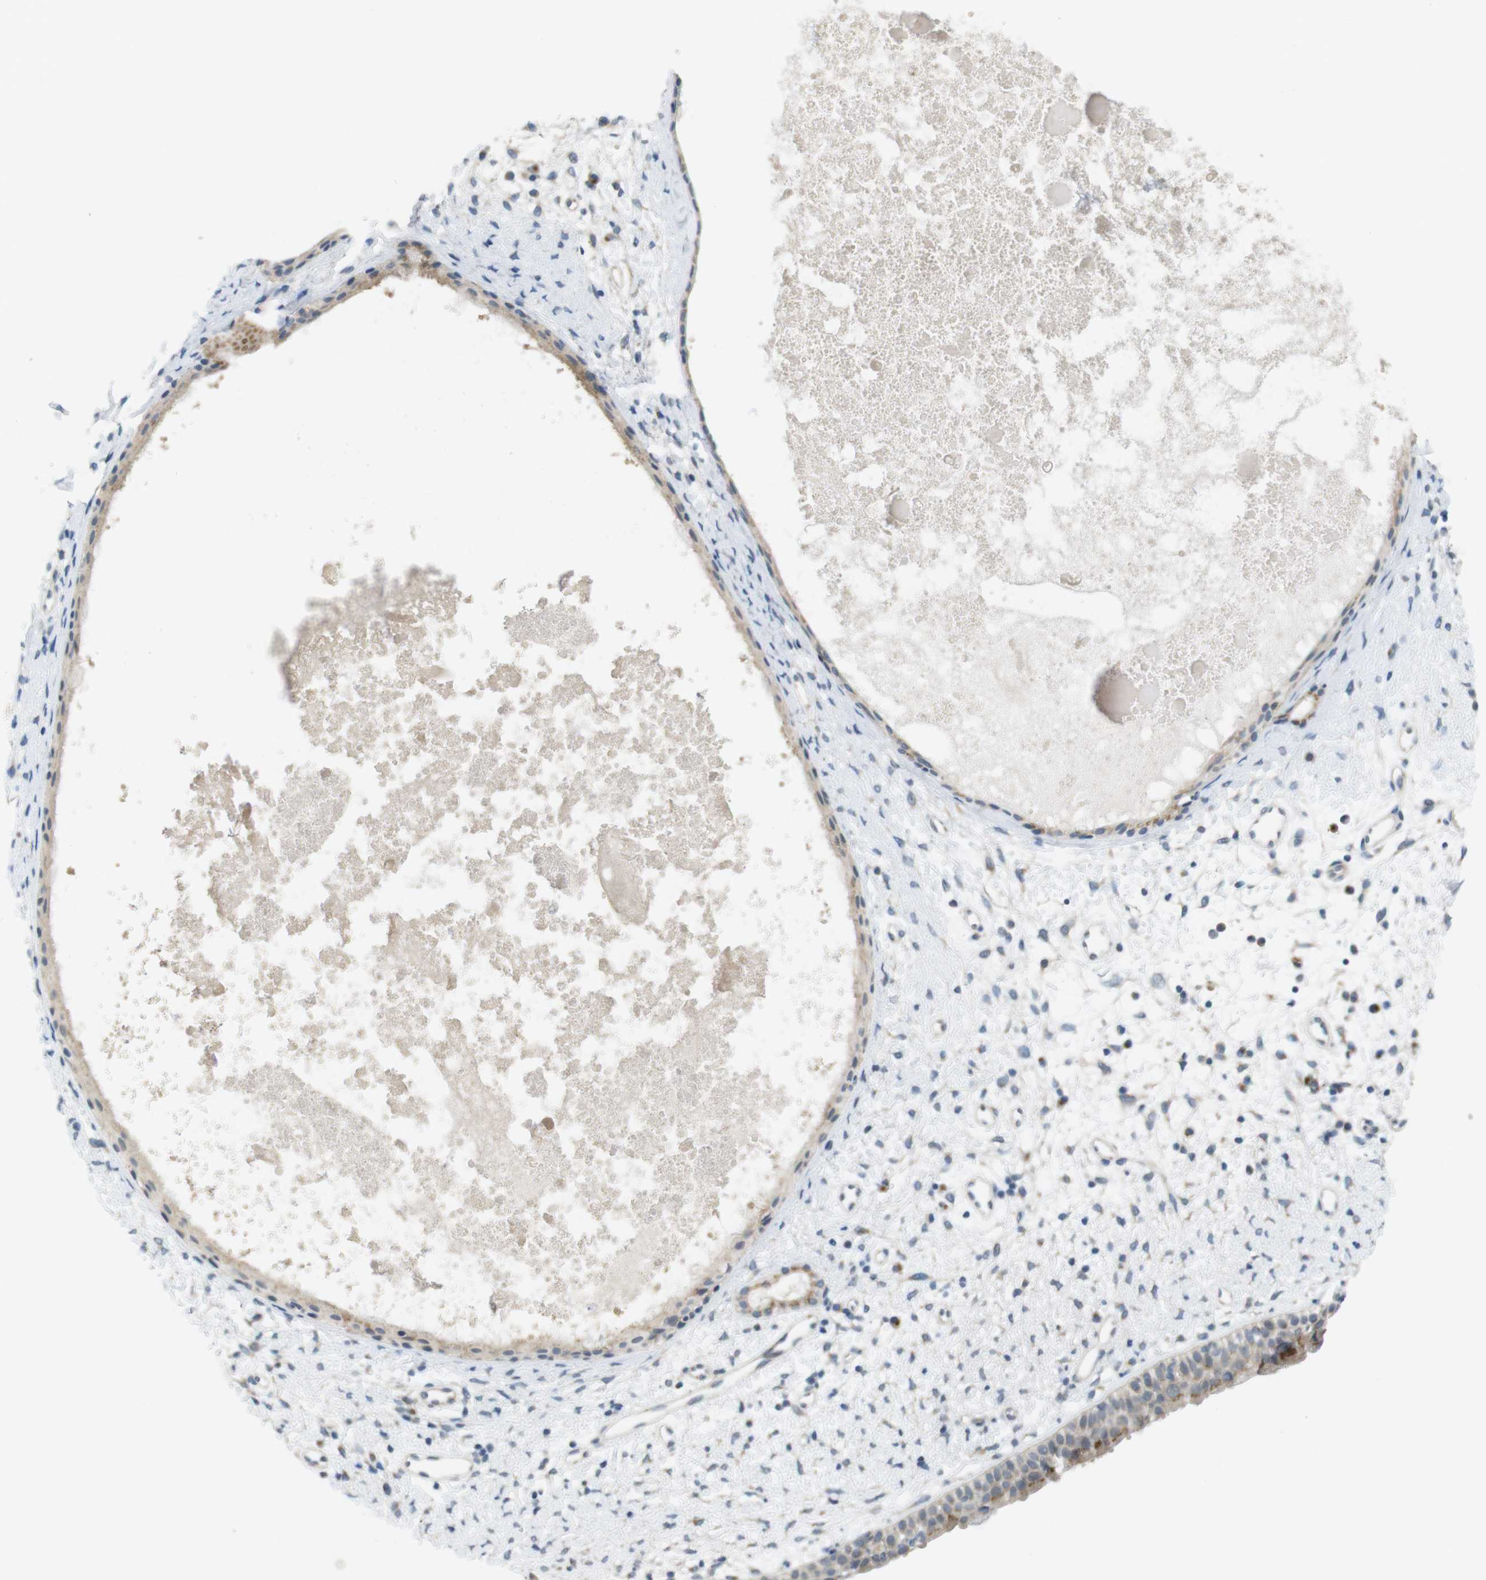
{"staining": {"intensity": "moderate", "quantity": "25%-75%", "location": "cytoplasmic/membranous"}, "tissue": "nasopharynx", "cell_type": "Respiratory epithelial cells", "image_type": "normal", "snomed": [{"axis": "morphology", "description": "Normal tissue, NOS"}, {"axis": "topography", "description": "Nasopharynx"}], "caption": "Protein expression by IHC demonstrates moderate cytoplasmic/membranous positivity in about 25%-75% of respiratory epithelial cells in normal nasopharynx.", "gene": "YIPF3", "patient": {"sex": "male", "age": 22}}